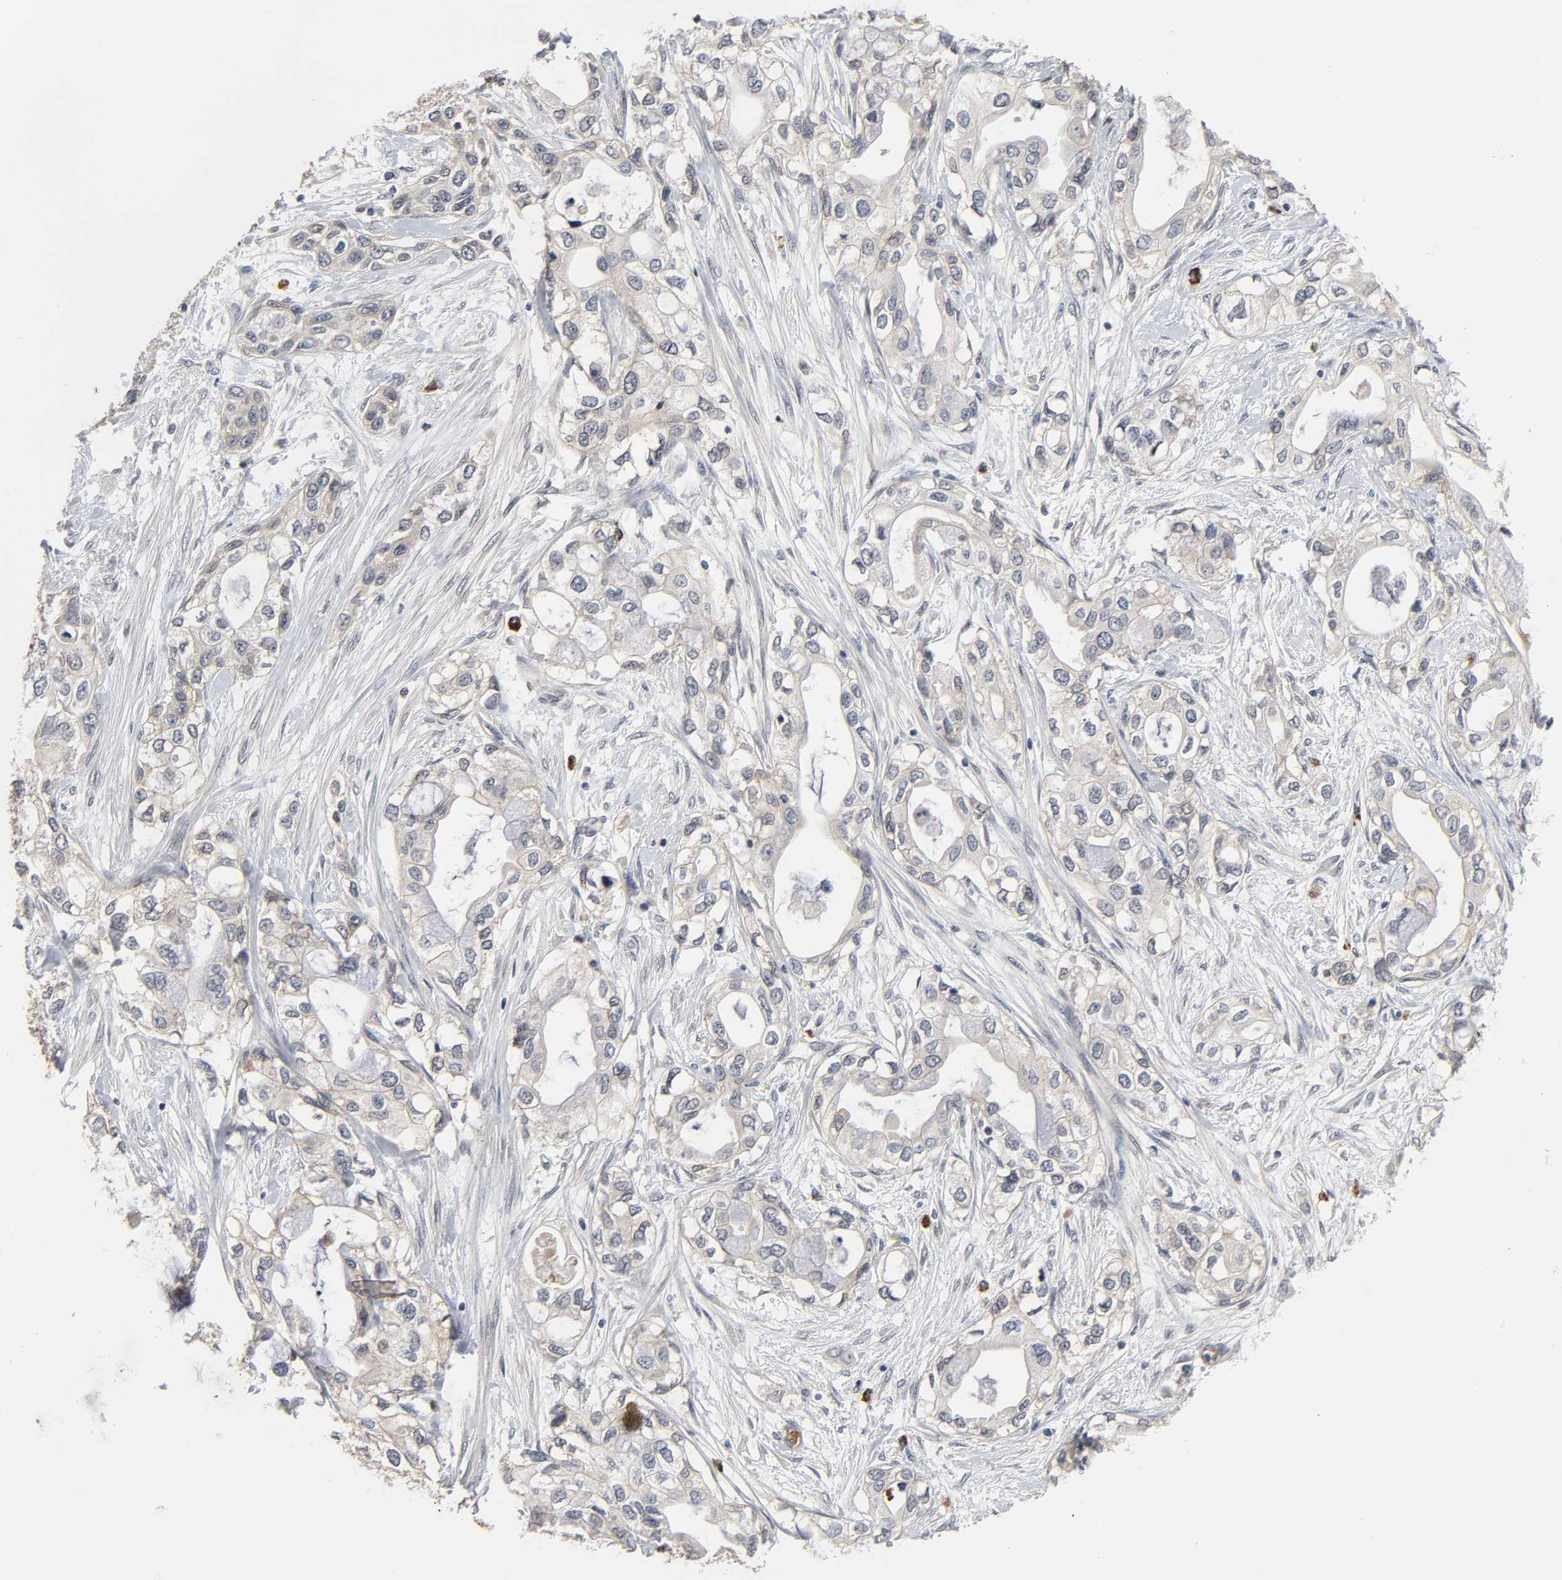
{"staining": {"intensity": "weak", "quantity": "25%-75%", "location": "cytoplasmic/membranous"}, "tissue": "pancreatic cancer", "cell_type": "Tumor cells", "image_type": "cancer", "snomed": [{"axis": "morphology", "description": "Adenocarcinoma, NOS"}, {"axis": "topography", "description": "Pancreas"}], "caption": "This is an image of immunohistochemistry (IHC) staining of pancreatic cancer, which shows weak staining in the cytoplasmic/membranous of tumor cells.", "gene": "CCDC175", "patient": {"sex": "female", "age": 70}}